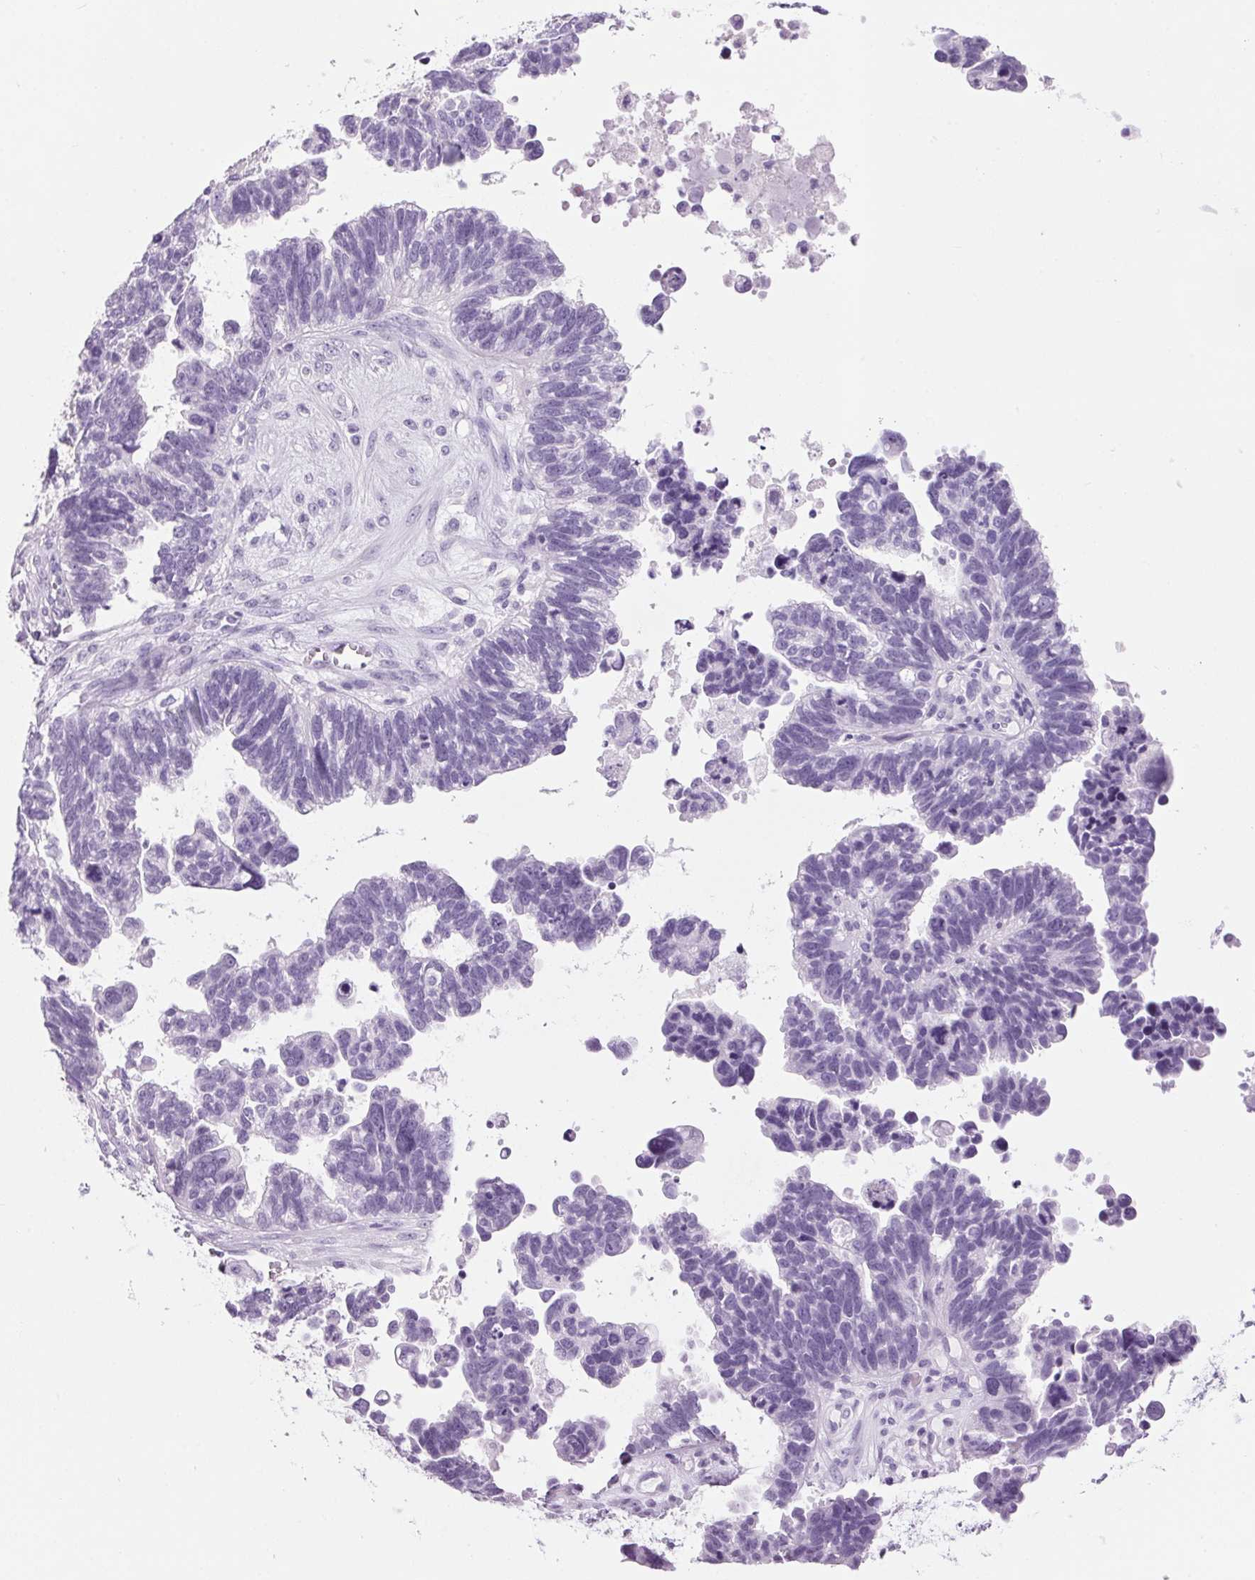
{"staining": {"intensity": "negative", "quantity": "none", "location": "none"}, "tissue": "ovarian cancer", "cell_type": "Tumor cells", "image_type": "cancer", "snomed": [{"axis": "morphology", "description": "Cystadenocarcinoma, serous, NOS"}, {"axis": "topography", "description": "Ovary"}], "caption": "Ovarian cancer (serous cystadenocarcinoma) was stained to show a protein in brown. There is no significant positivity in tumor cells.", "gene": "PPP1R1A", "patient": {"sex": "female", "age": 60}}